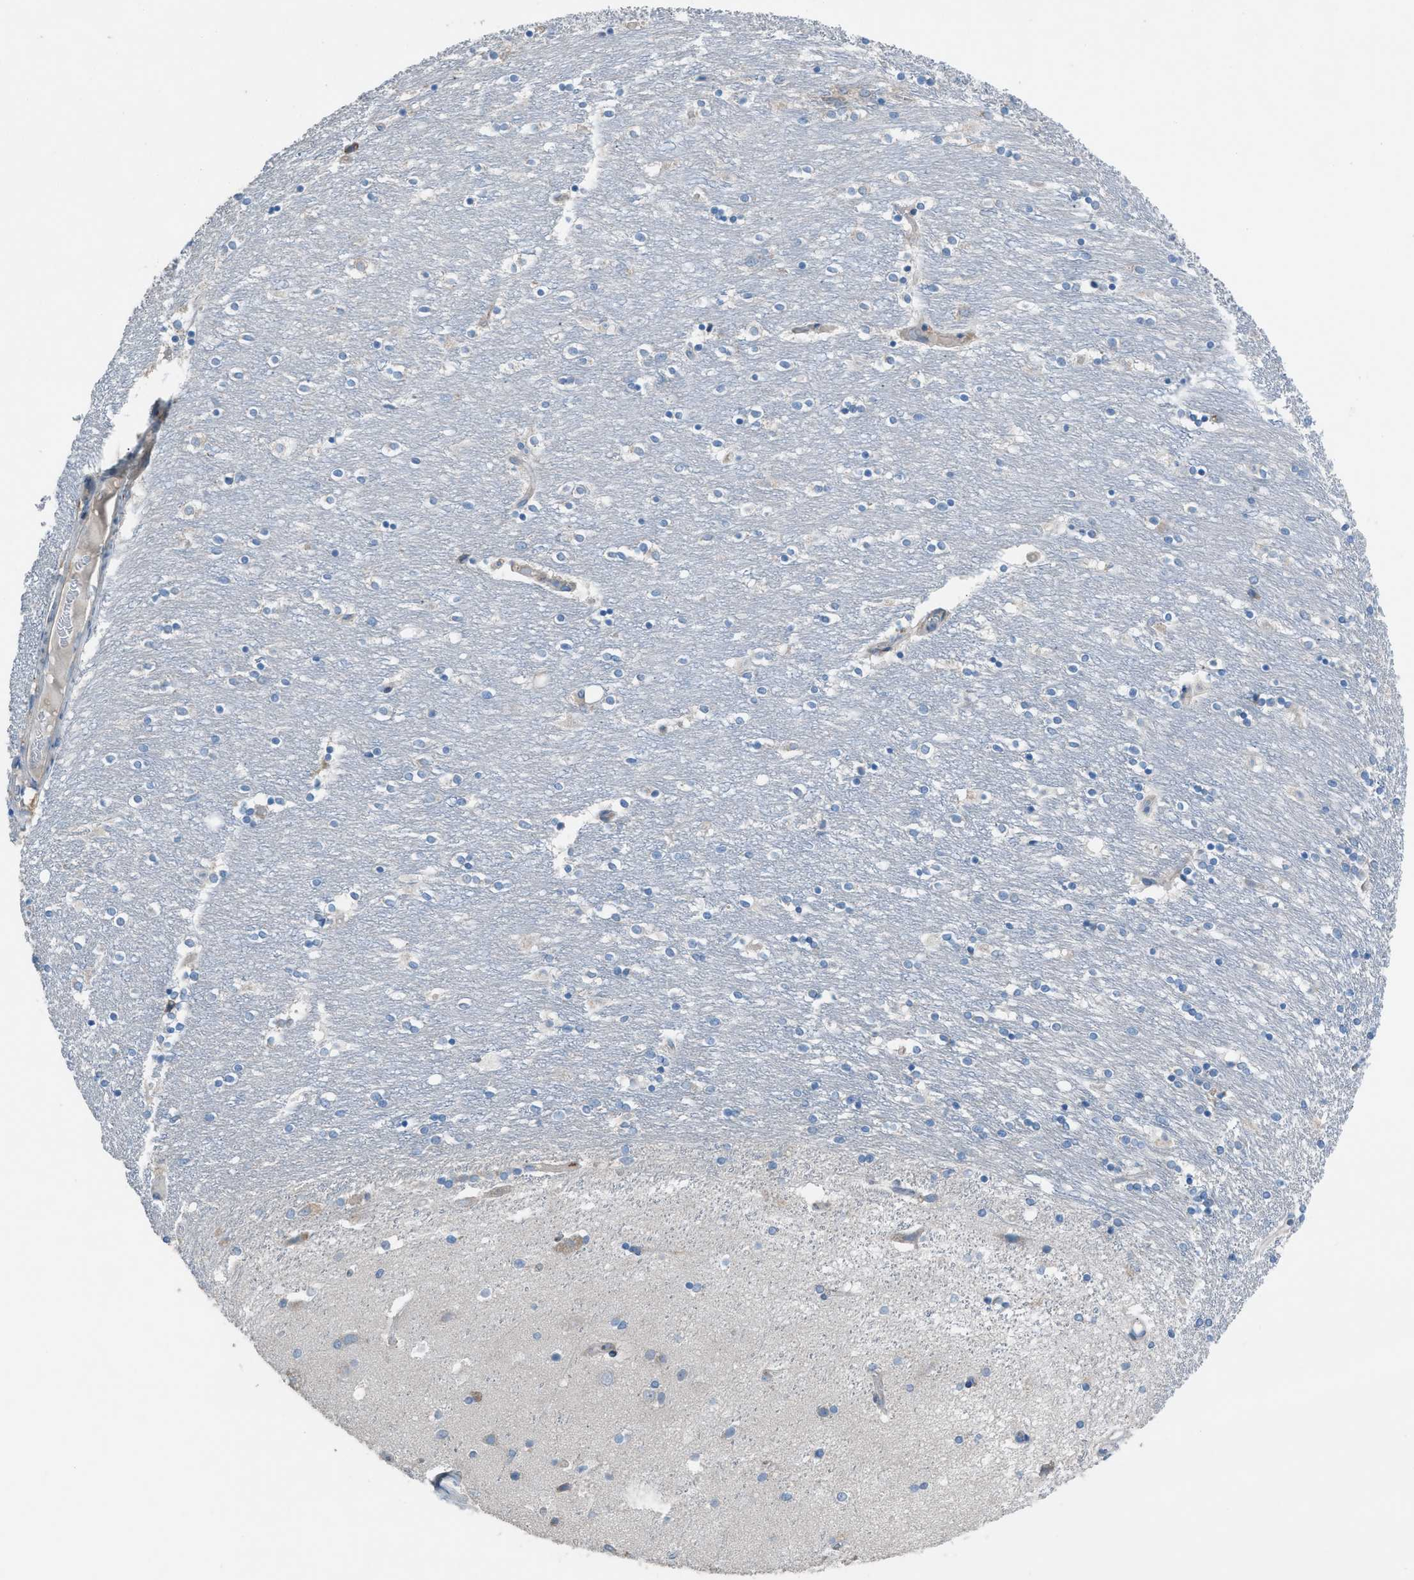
{"staining": {"intensity": "negative", "quantity": "none", "location": "none"}, "tissue": "caudate", "cell_type": "Glial cells", "image_type": "normal", "snomed": [{"axis": "morphology", "description": "Normal tissue, NOS"}, {"axis": "topography", "description": "Lateral ventricle wall"}], "caption": "Caudate stained for a protein using immunohistochemistry (IHC) reveals no expression glial cells.", "gene": "HEG1", "patient": {"sex": "female", "age": 54}}